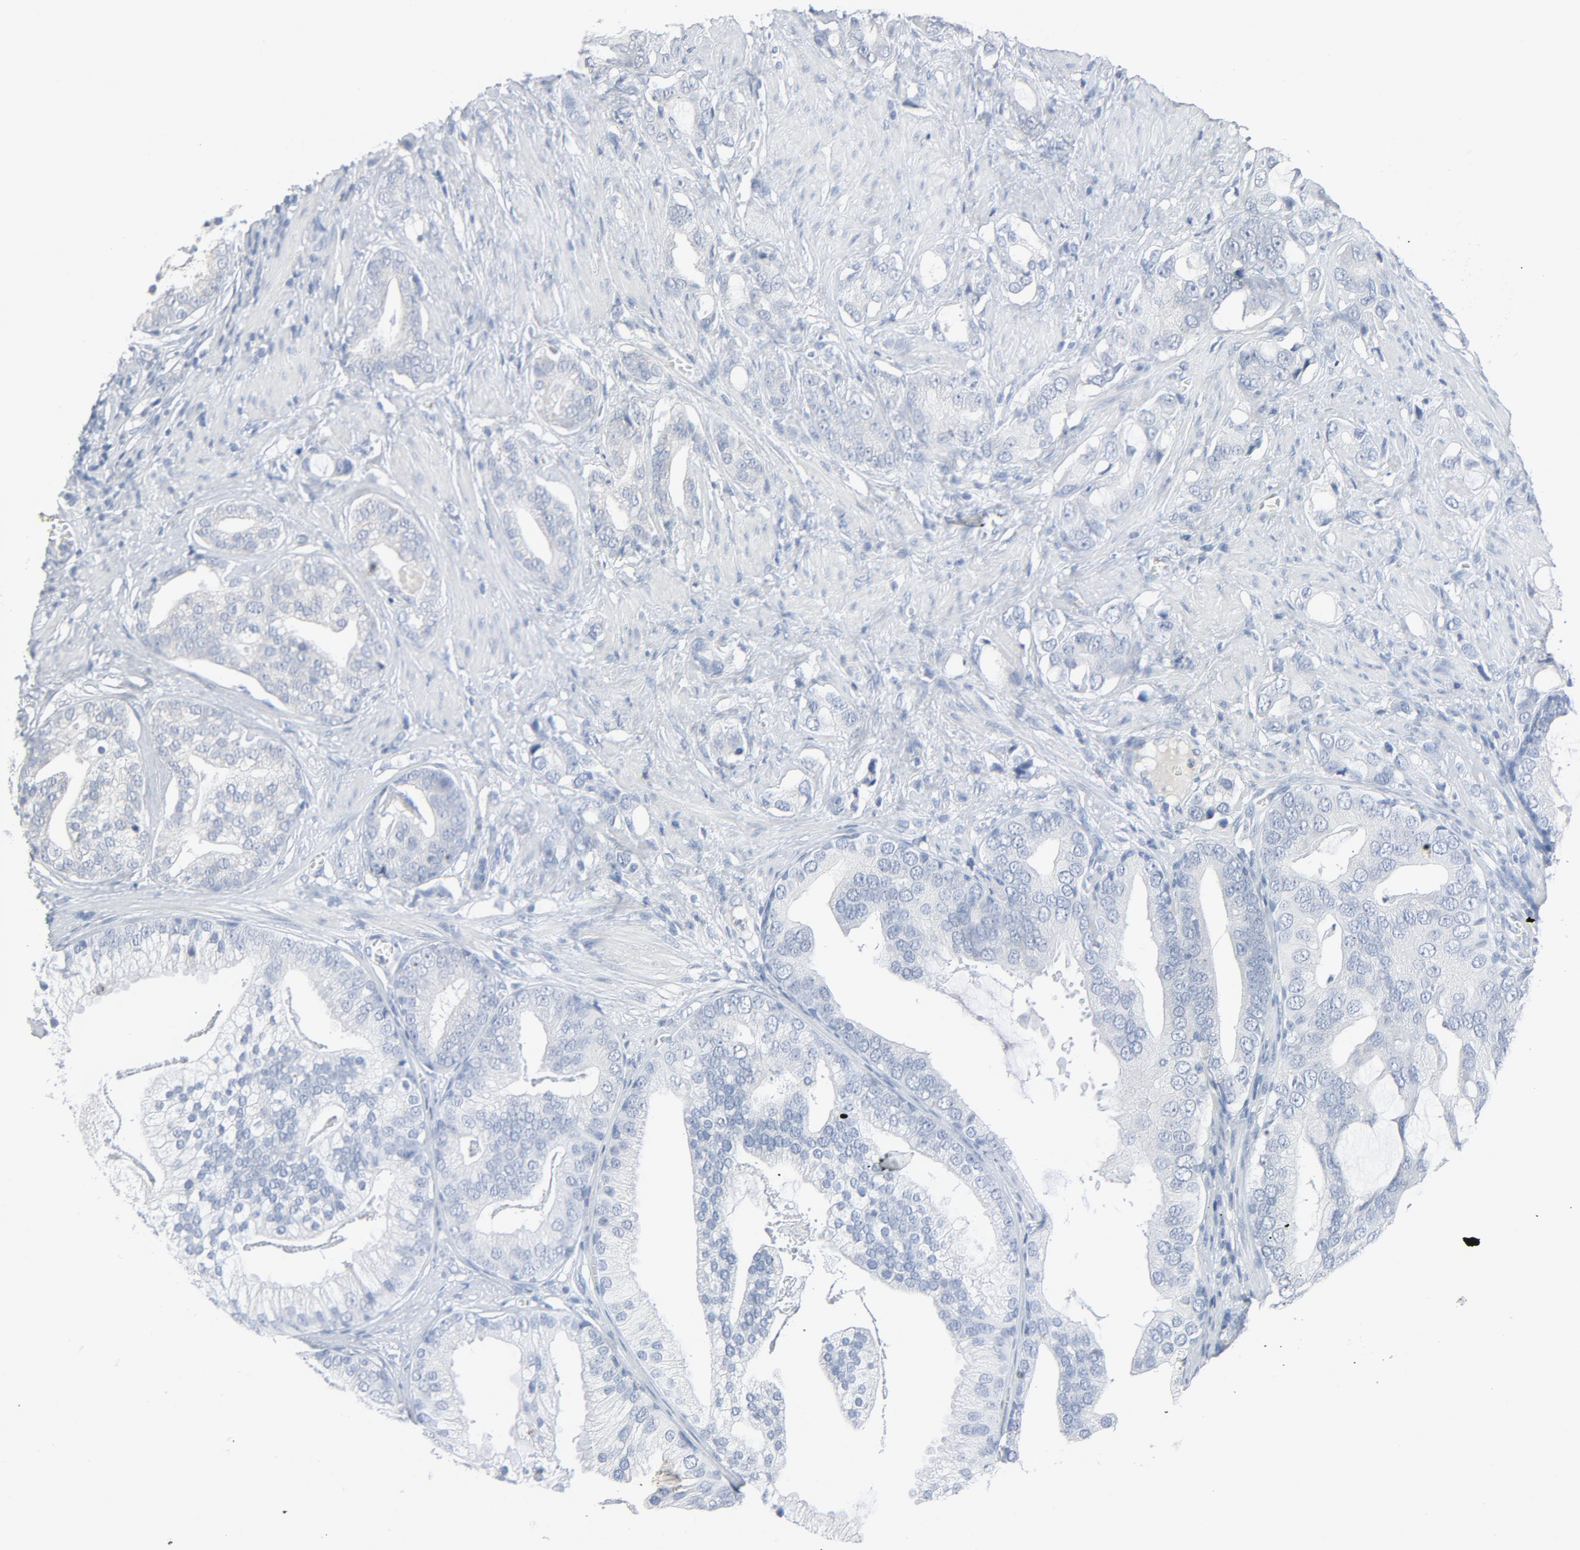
{"staining": {"intensity": "negative", "quantity": "none", "location": "none"}, "tissue": "prostate cancer", "cell_type": "Tumor cells", "image_type": "cancer", "snomed": [{"axis": "morphology", "description": "Adenocarcinoma, Low grade"}, {"axis": "topography", "description": "Prostate"}], "caption": "A photomicrograph of human prostate cancer is negative for staining in tumor cells. (DAB immunohistochemistry visualized using brightfield microscopy, high magnification).", "gene": "ZCCHC13", "patient": {"sex": "male", "age": 58}}